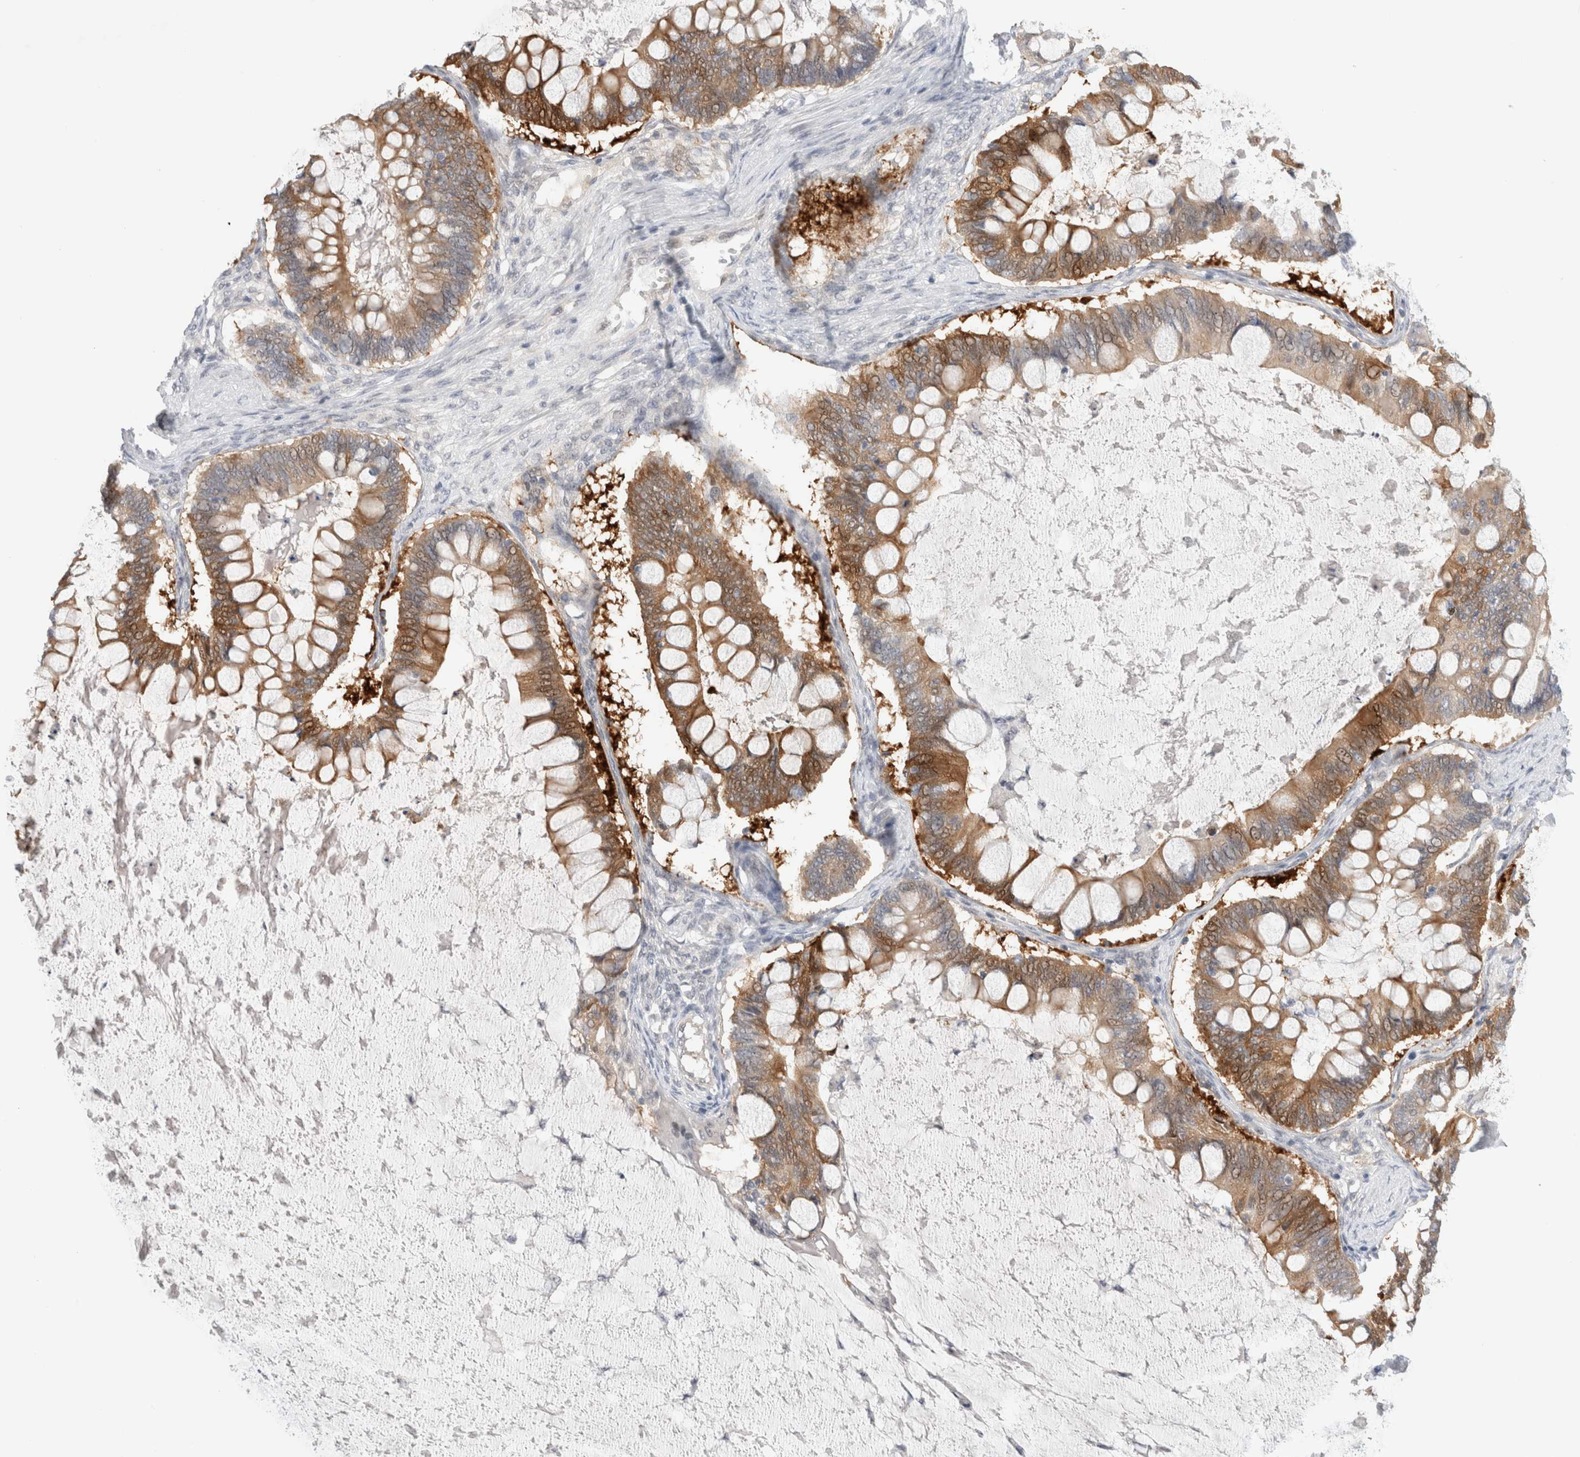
{"staining": {"intensity": "moderate", "quantity": ">75%", "location": "cytoplasmic/membranous"}, "tissue": "ovarian cancer", "cell_type": "Tumor cells", "image_type": "cancer", "snomed": [{"axis": "morphology", "description": "Cystadenocarcinoma, mucinous, NOS"}, {"axis": "topography", "description": "Ovary"}], "caption": "Immunohistochemistry (IHC) (DAB (3,3'-diaminobenzidine)) staining of ovarian cancer displays moderate cytoplasmic/membranous protein positivity in about >75% of tumor cells.", "gene": "SLC22A12", "patient": {"sex": "female", "age": 61}}